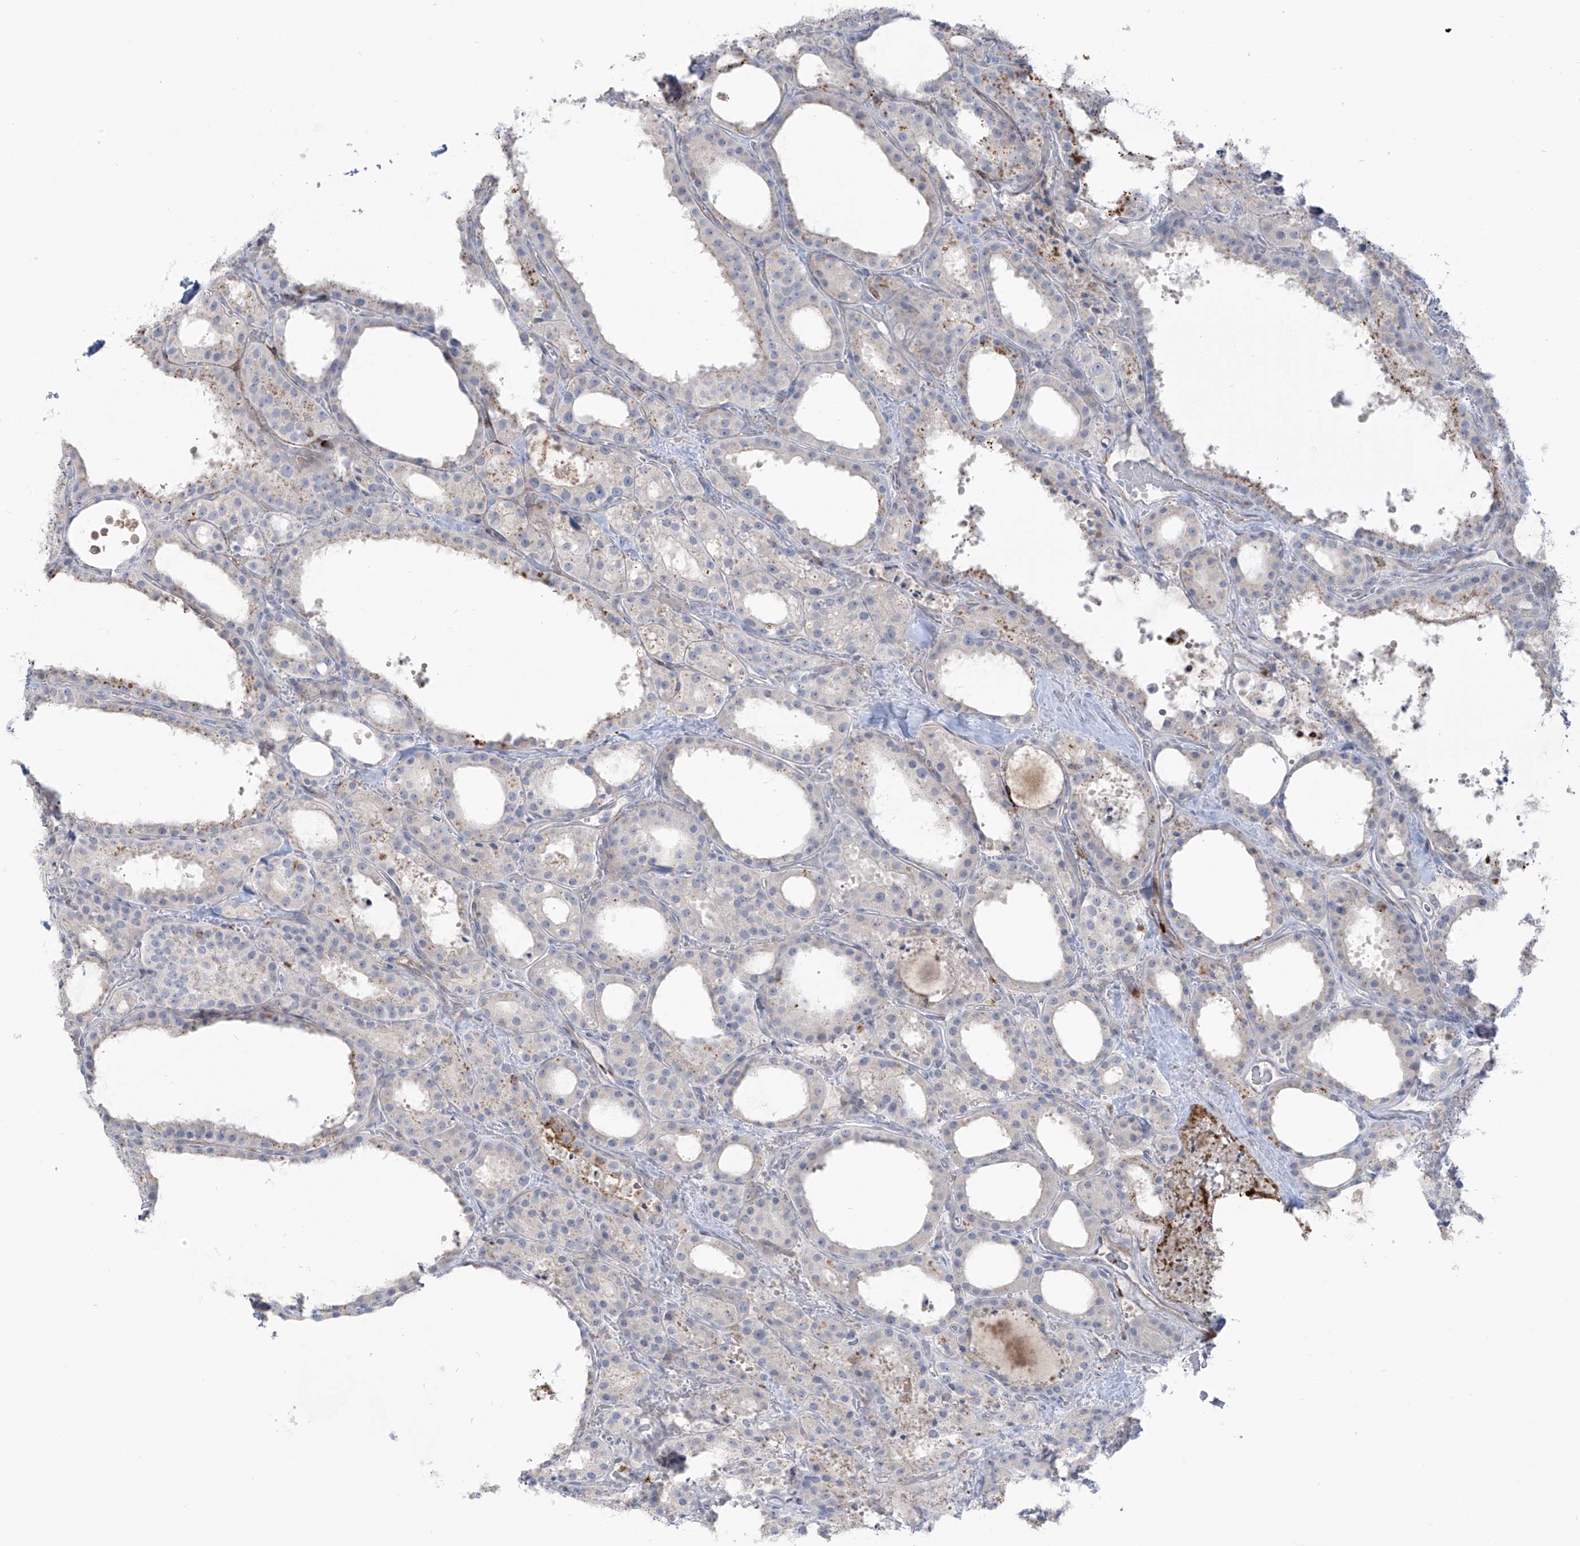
{"staining": {"intensity": "negative", "quantity": "none", "location": "none"}, "tissue": "thyroid cancer", "cell_type": "Tumor cells", "image_type": "cancer", "snomed": [{"axis": "morphology", "description": "Papillary adenocarcinoma, NOS"}, {"axis": "topography", "description": "Thyroid gland"}], "caption": "There is no significant staining in tumor cells of thyroid papillary adenocarcinoma.", "gene": "NOTO", "patient": {"sex": "male", "age": 77}}